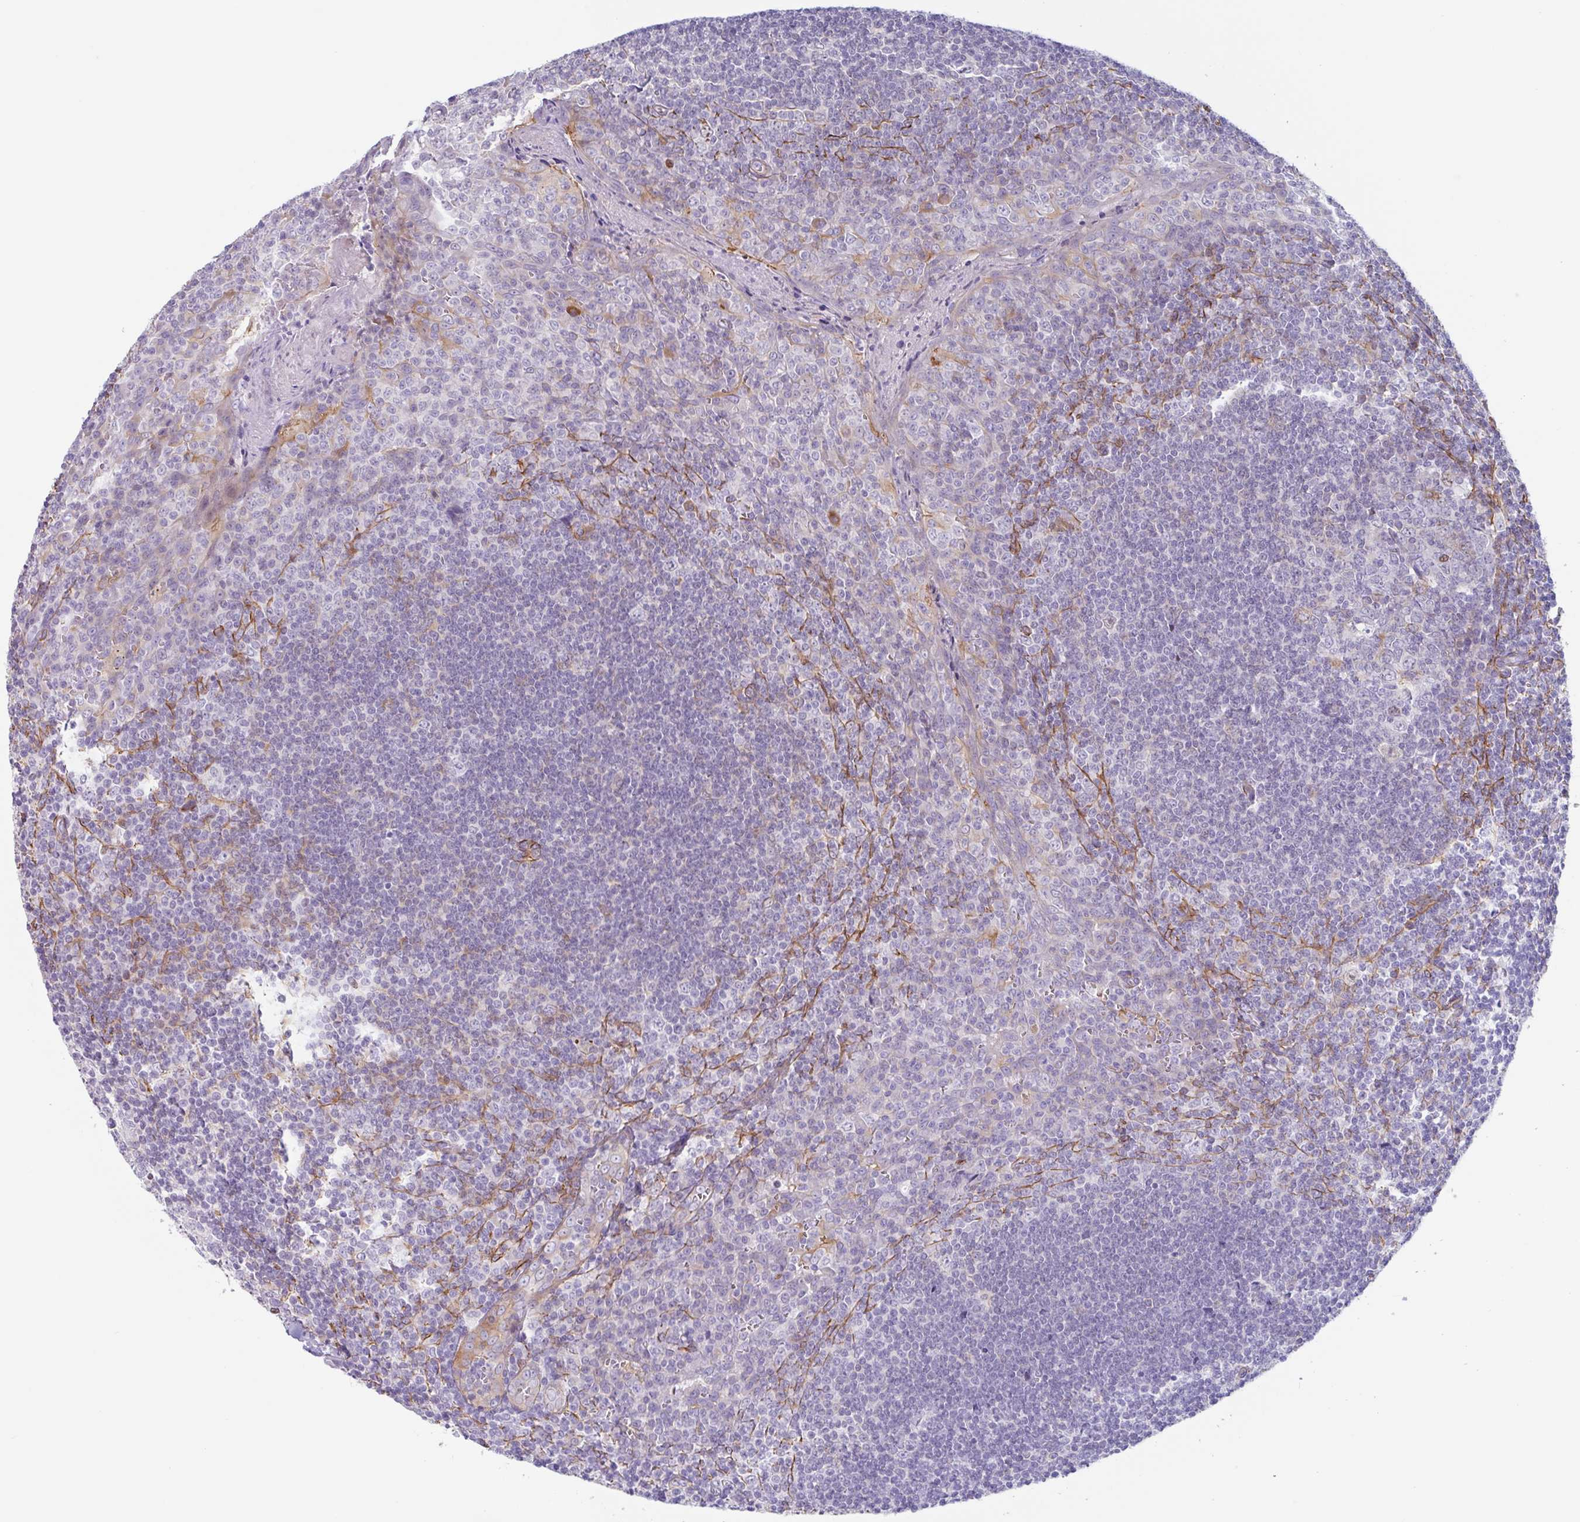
{"staining": {"intensity": "negative", "quantity": "none", "location": "none"}, "tissue": "tonsil", "cell_type": "Germinal center cells", "image_type": "normal", "snomed": [{"axis": "morphology", "description": "Normal tissue, NOS"}, {"axis": "topography", "description": "Tonsil"}], "caption": "IHC histopathology image of unremarkable tonsil: human tonsil stained with DAB (3,3'-diaminobenzidine) exhibits no significant protein positivity in germinal center cells. Nuclei are stained in blue.", "gene": "MYH10", "patient": {"sex": "male", "age": 27}}